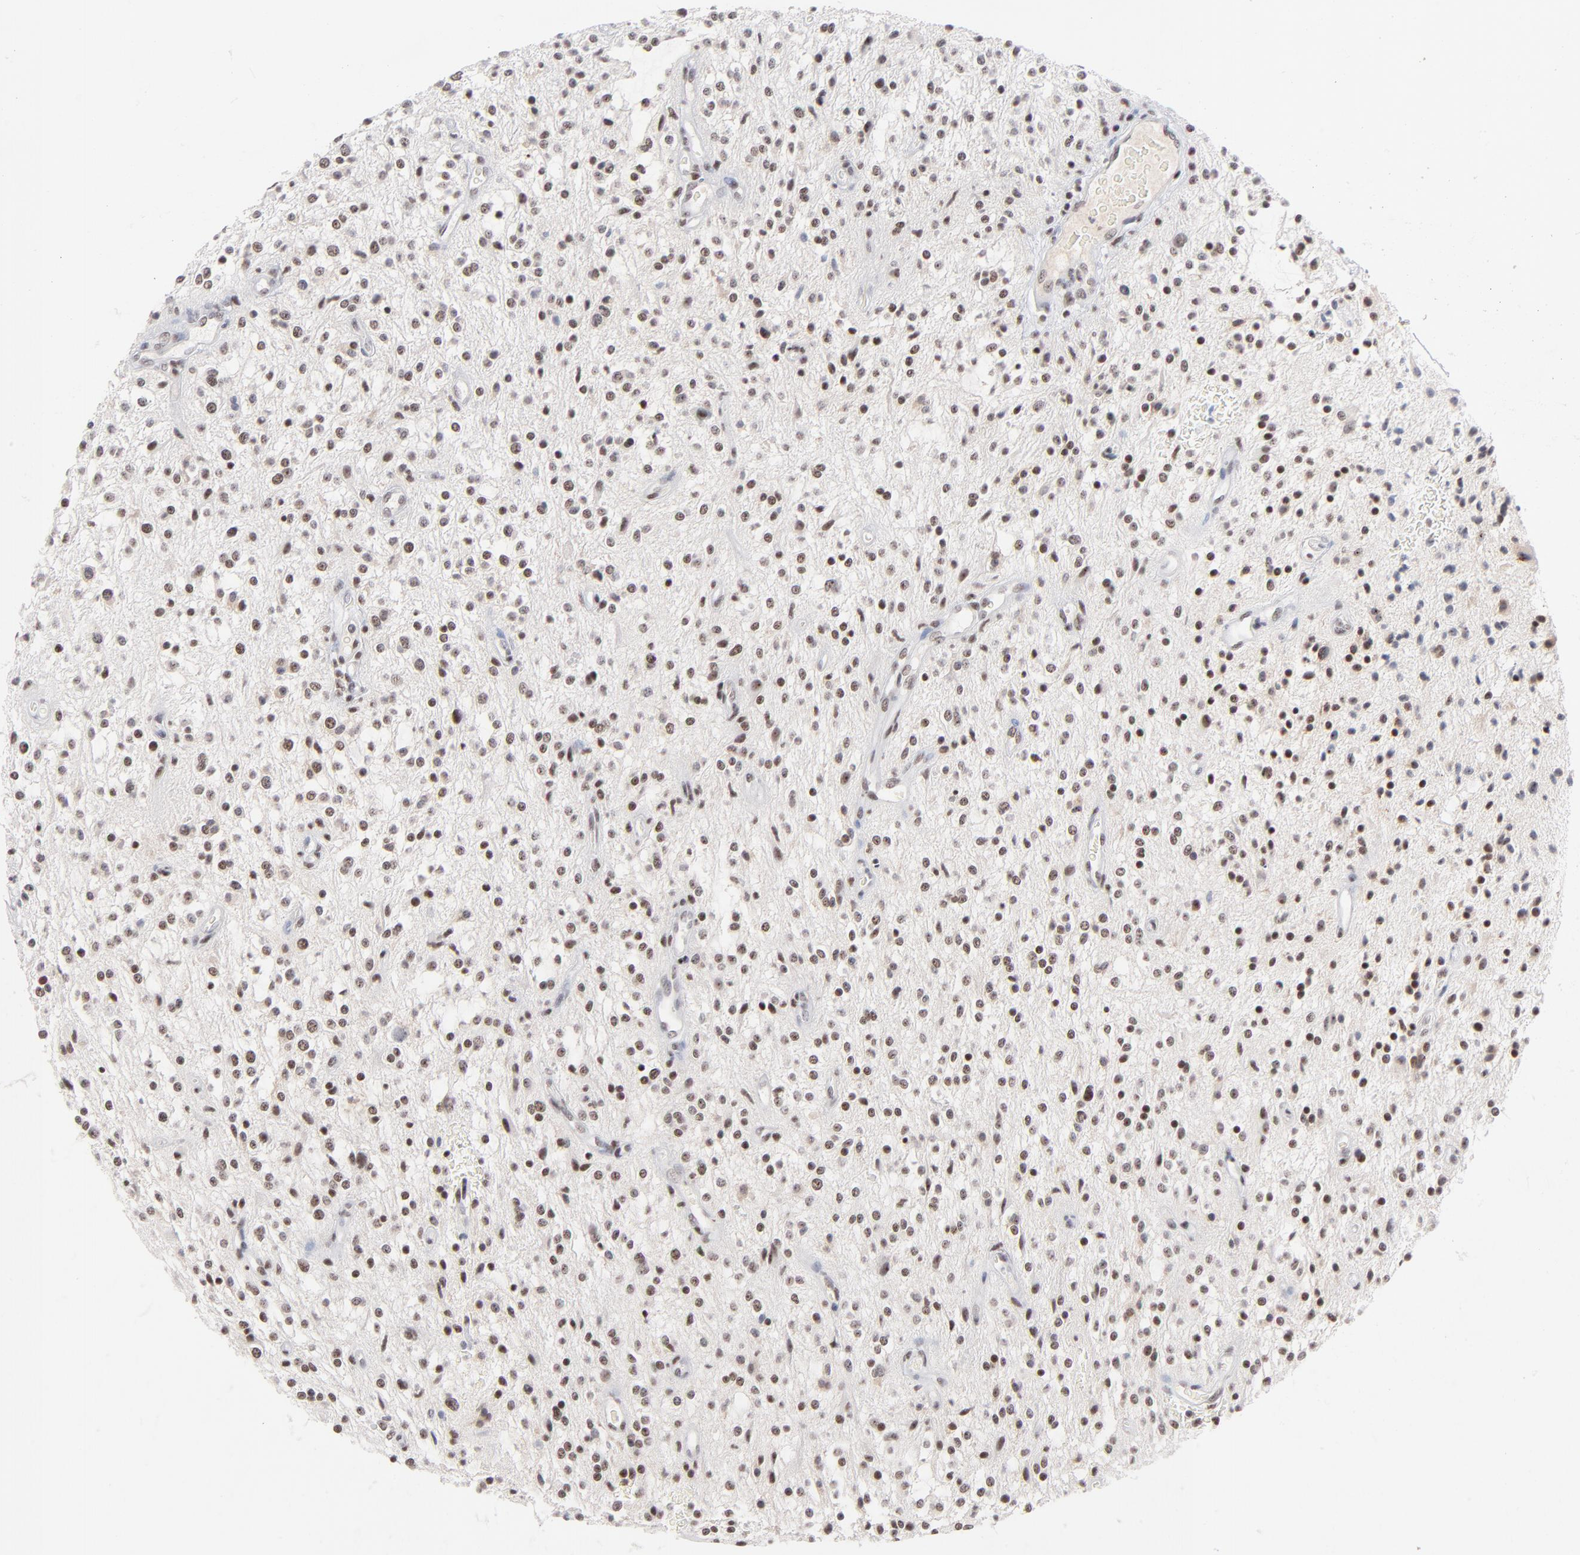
{"staining": {"intensity": "moderate", "quantity": ">75%", "location": "nuclear"}, "tissue": "glioma", "cell_type": "Tumor cells", "image_type": "cancer", "snomed": [{"axis": "morphology", "description": "Glioma, malignant, NOS"}, {"axis": "topography", "description": "Cerebellum"}], "caption": "Glioma was stained to show a protein in brown. There is medium levels of moderate nuclear expression in about >75% of tumor cells. (IHC, brightfield microscopy, high magnification).", "gene": "ZNF143", "patient": {"sex": "female", "age": 10}}